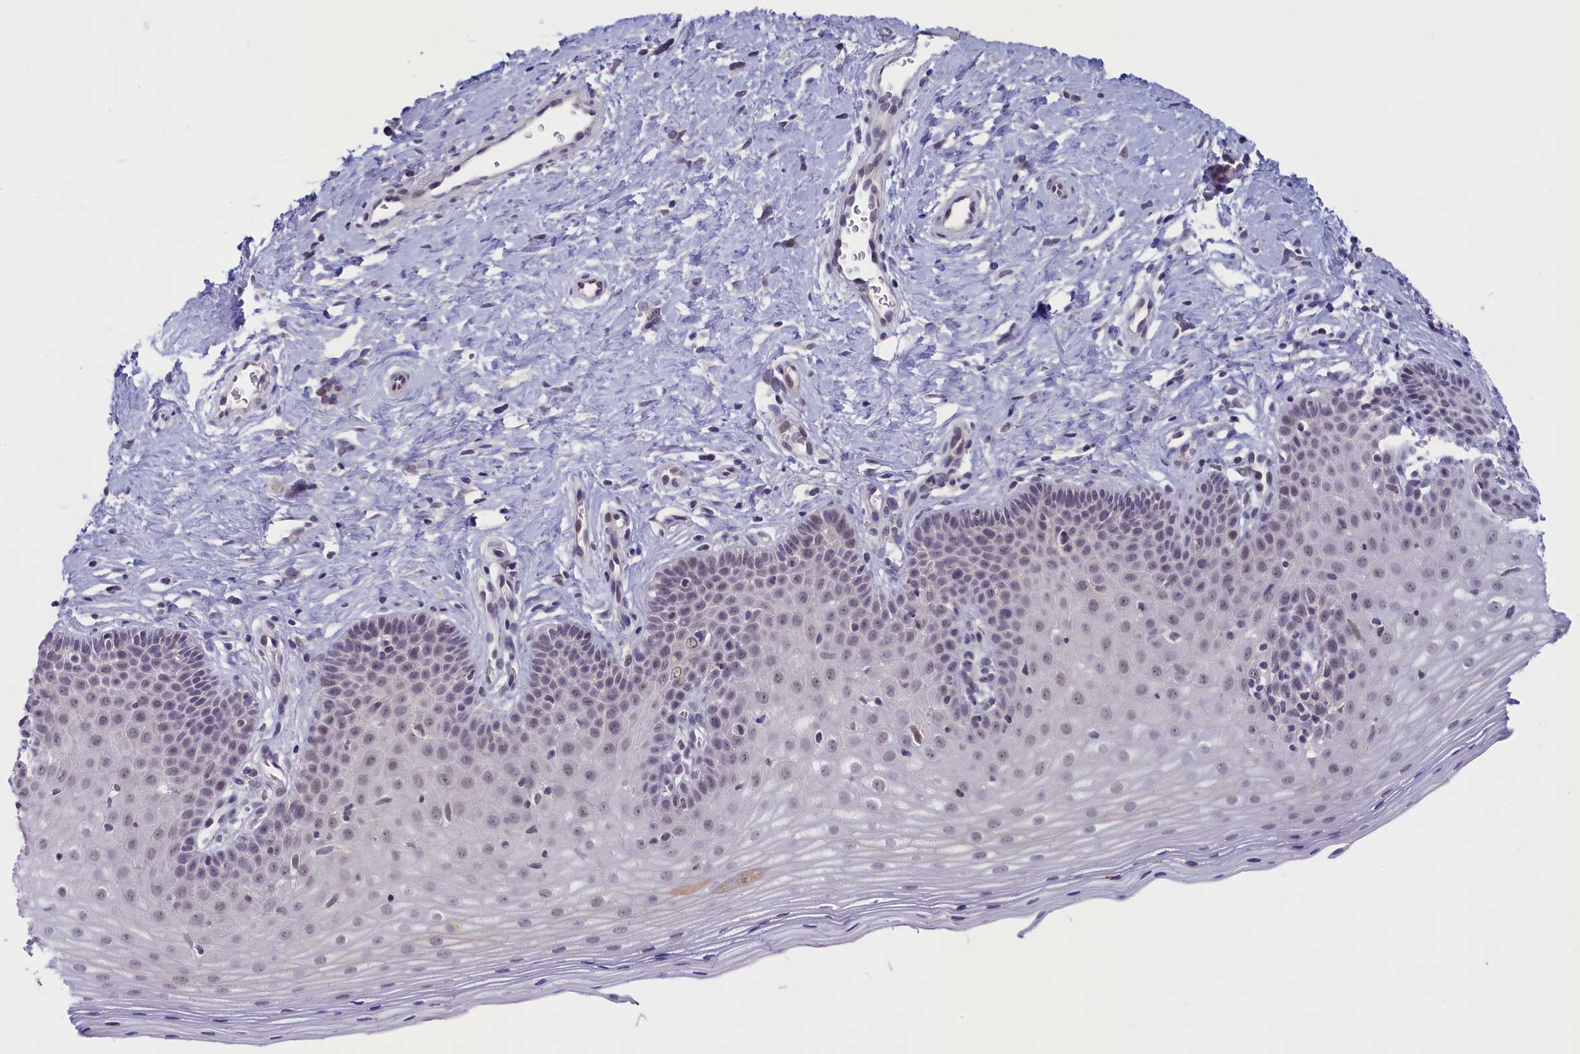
{"staining": {"intensity": "weak", "quantity": "25%-75%", "location": "nuclear"}, "tissue": "cervix", "cell_type": "Glandular cells", "image_type": "normal", "snomed": [{"axis": "morphology", "description": "Normal tissue, NOS"}, {"axis": "topography", "description": "Cervix"}], "caption": "A brown stain highlights weak nuclear expression of a protein in glandular cells of benign human cervix. (DAB (3,3'-diaminobenzidine) = brown stain, brightfield microscopy at high magnification).", "gene": "CRAMP1", "patient": {"sex": "female", "age": 36}}